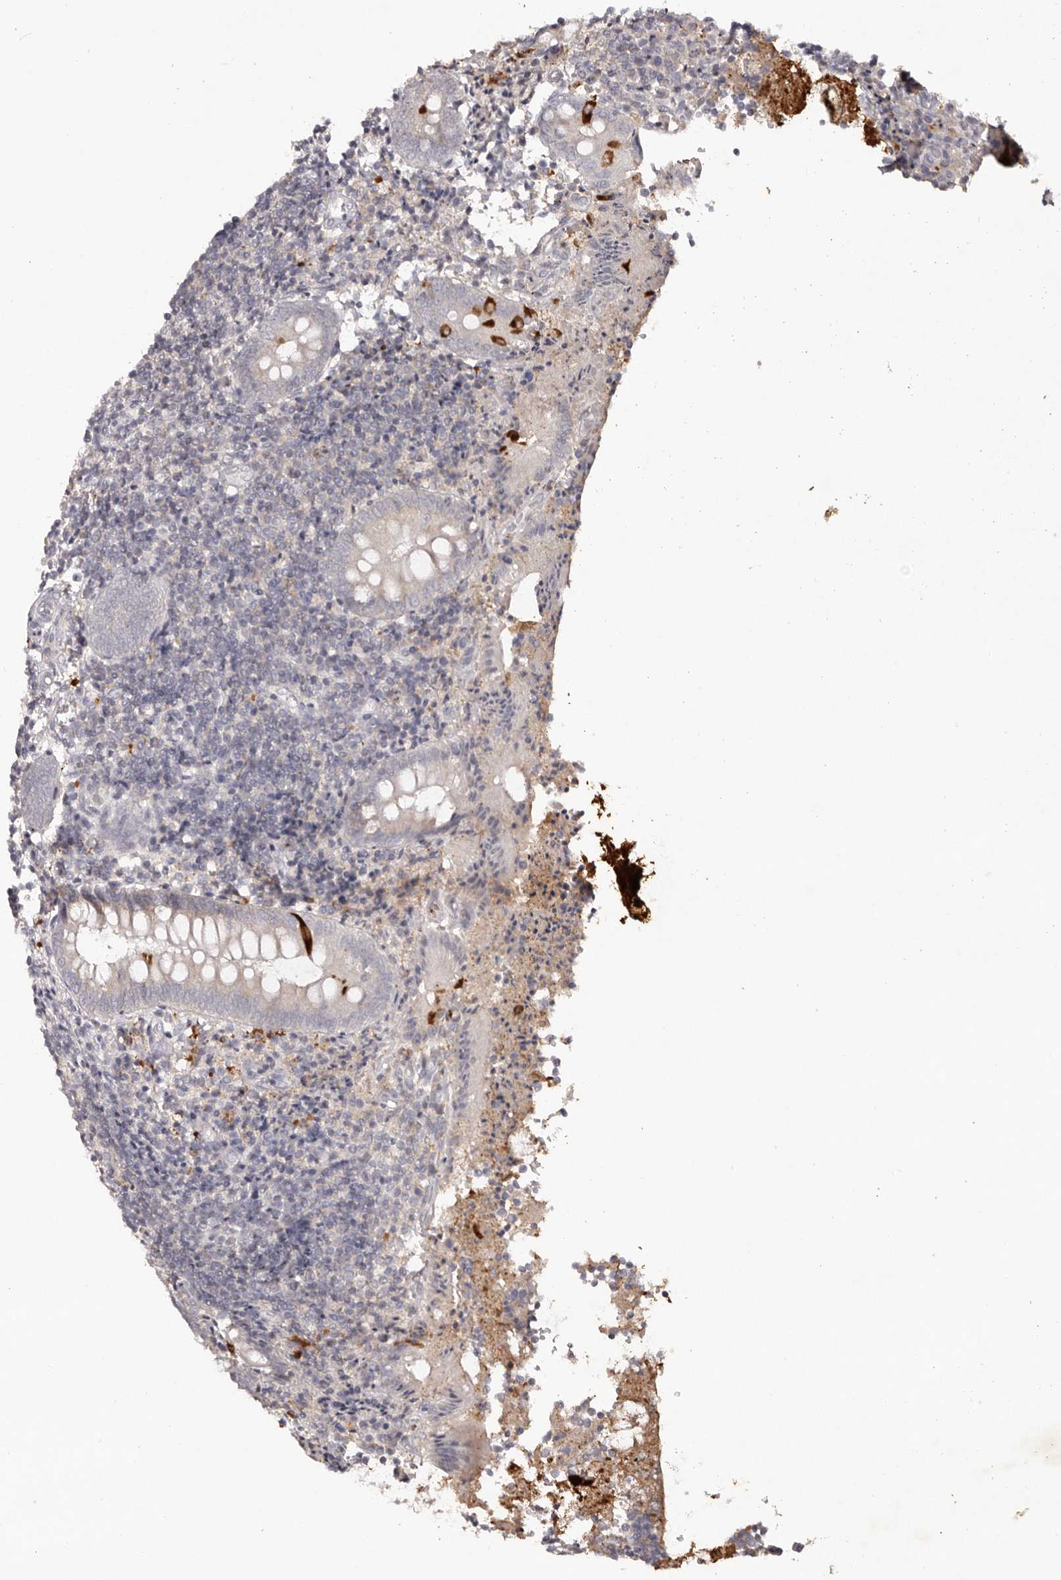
{"staining": {"intensity": "strong", "quantity": "<25%", "location": "cytoplasmic/membranous"}, "tissue": "appendix", "cell_type": "Glandular cells", "image_type": "normal", "snomed": [{"axis": "morphology", "description": "Normal tissue, NOS"}, {"axis": "topography", "description": "Appendix"}], "caption": "A high-resolution image shows immunohistochemistry (IHC) staining of normal appendix, which reveals strong cytoplasmic/membranous staining in about <25% of glandular cells.", "gene": "SCUBE2", "patient": {"sex": "female", "age": 17}}